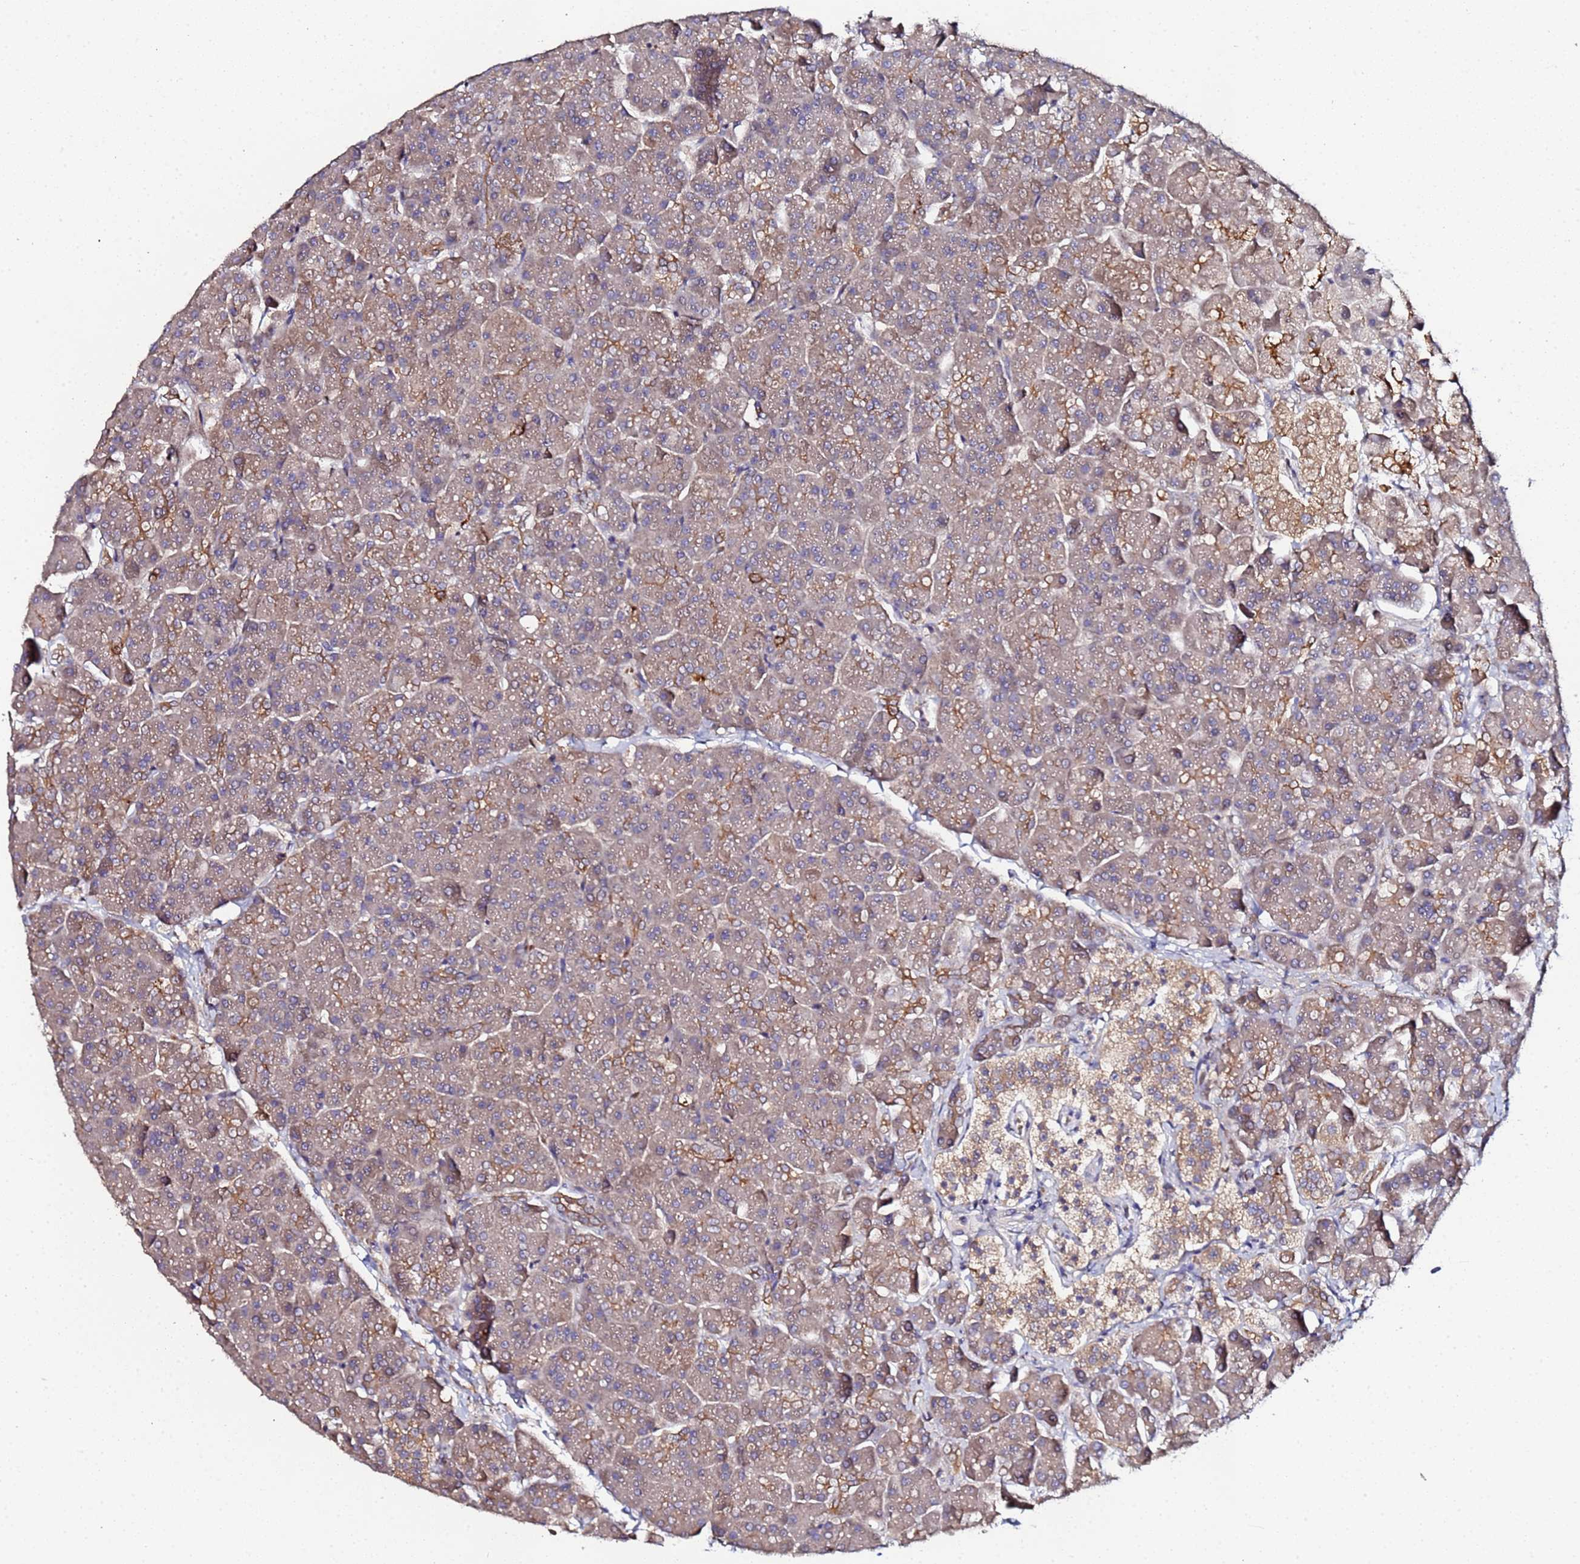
{"staining": {"intensity": "moderate", "quantity": "25%-75%", "location": "cytoplasmic/membranous"}, "tissue": "pancreas", "cell_type": "Exocrine glandular cells", "image_type": "normal", "snomed": [{"axis": "morphology", "description": "Normal tissue, NOS"}, {"axis": "topography", "description": "Pancreas"}, {"axis": "topography", "description": "Peripheral nerve tissue"}], "caption": "High-power microscopy captured an immunohistochemistry (IHC) photomicrograph of normal pancreas, revealing moderate cytoplasmic/membranous staining in approximately 25%-75% of exocrine glandular cells. The protein is shown in brown color, while the nuclei are stained blue.", "gene": "OSER1", "patient": {"sex": "male", "age": 54}}